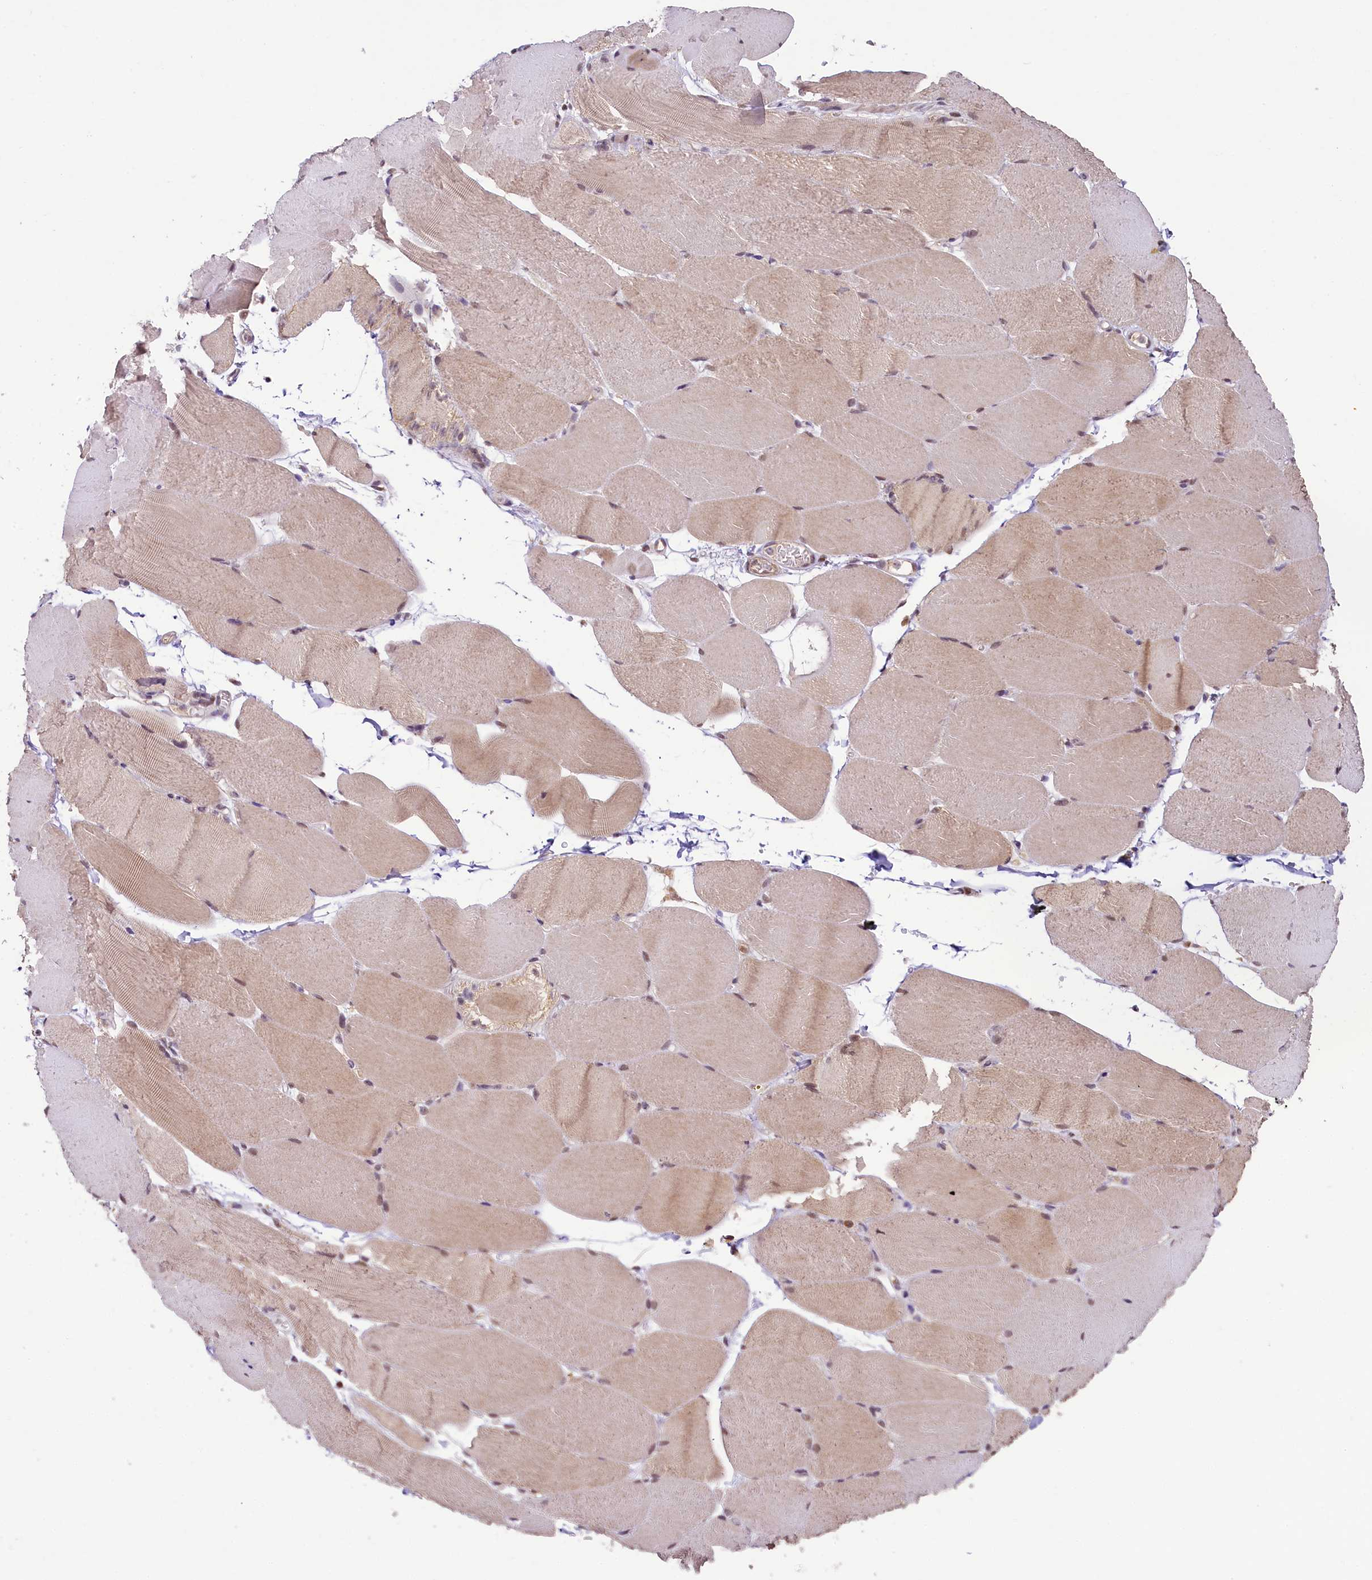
{"staining": {"intensity": "weak", "quantity": "25%-75%", "location": "cytoplasmic/membranous,nuclear"}, "tissue": "skeletal muscle", "cell_type": "Myocytes", "image_type": "normal", "snomed": [{"axis": "morphology", "description": "Normal tissue, NOS"}, {"axis": "topography", "description": "Skeletal muscle"}, {"axis": "topography", "description": "Parathyroid gland"}], "caption": "Unremarkable skeletal muscle displays weak cytoplasmic/membranous,nuclear expression in approximately 25%-75% of myocytes, visualized by immunohistochemistry.", "gene": "PAF1", "patient": {"sex": "female", "age": 37}}